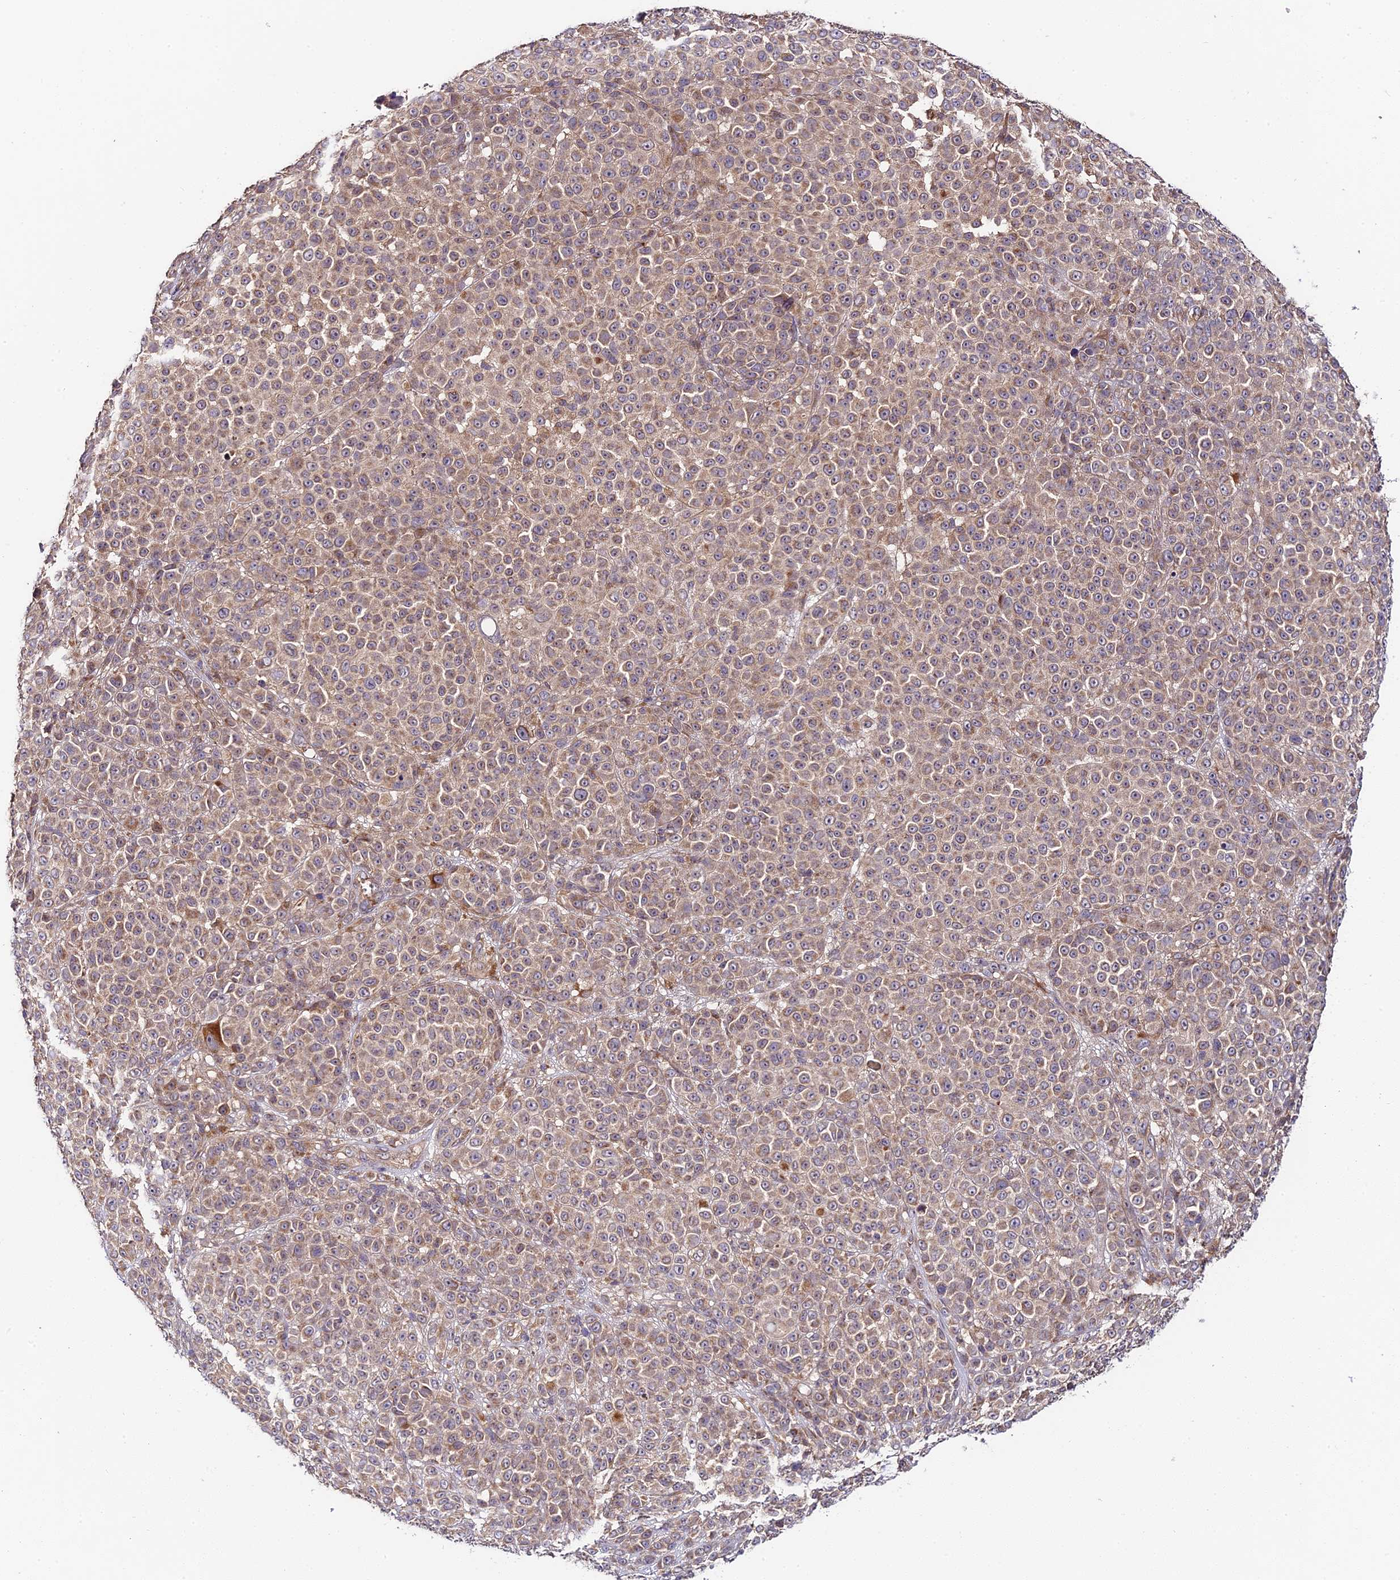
{"staining": {"intensity": "moderate", "quantity": "25%-75%", "location": "cytoplasmic/membranous"}, "tissue": "melanoma", "cell_type": "Tumor cells", "image_type": "cancer", "snomed": [{"axis": "morphology", "description": "Malignant melanoma, NOS"}, {"axis": "topography", "description": "Skin"}], "caption": "Malignant melanoma stained for a protein (brown) displays moderate cytoplasmic/membranous positive staining in about 25%-75% of tumor cells.", "gene": "C3orf20", "patient": {"sex": "female", "age": 94}}